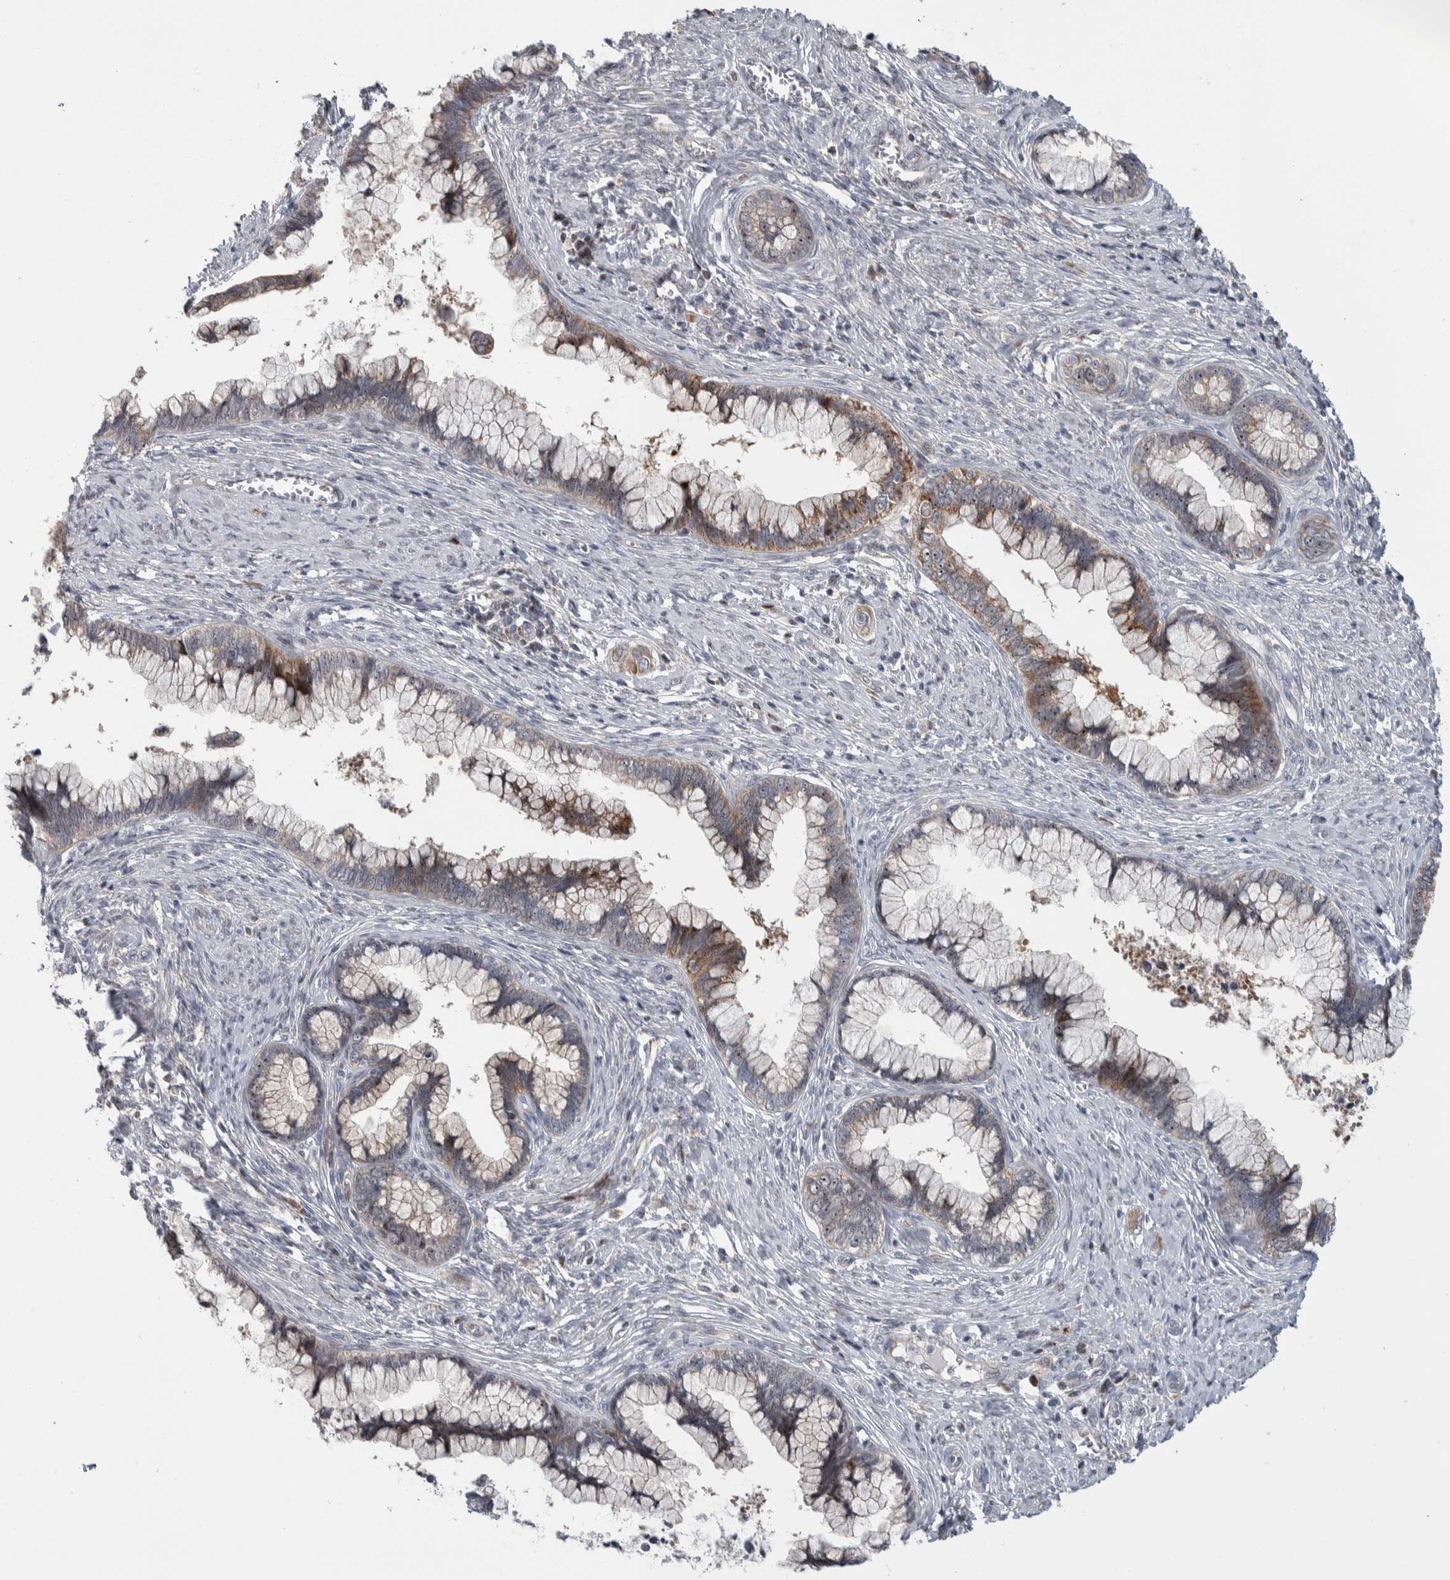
{"staining": {"intensity": "moderate", "quantity": ">75%", "location": "cytoplasmic/membranous,nuclear"}, "tissue": "cervical cancer", "cell_type": "Tumor cells", "image_type": "cancer", "snomed": [{"axis": "morphology", "description": "Adenocarcinoma, NOS"}, {"axis": "topography", "description": "Cervix"}], "caption": "Cervical cancer stained for a protein (brown) reveals moderate cytoplasmic/membranous and nuclear positive positivity in approximately >75% of tumor cells.", "gene": "PRRG4", "patient": {"sex": "female", "age": 44}}